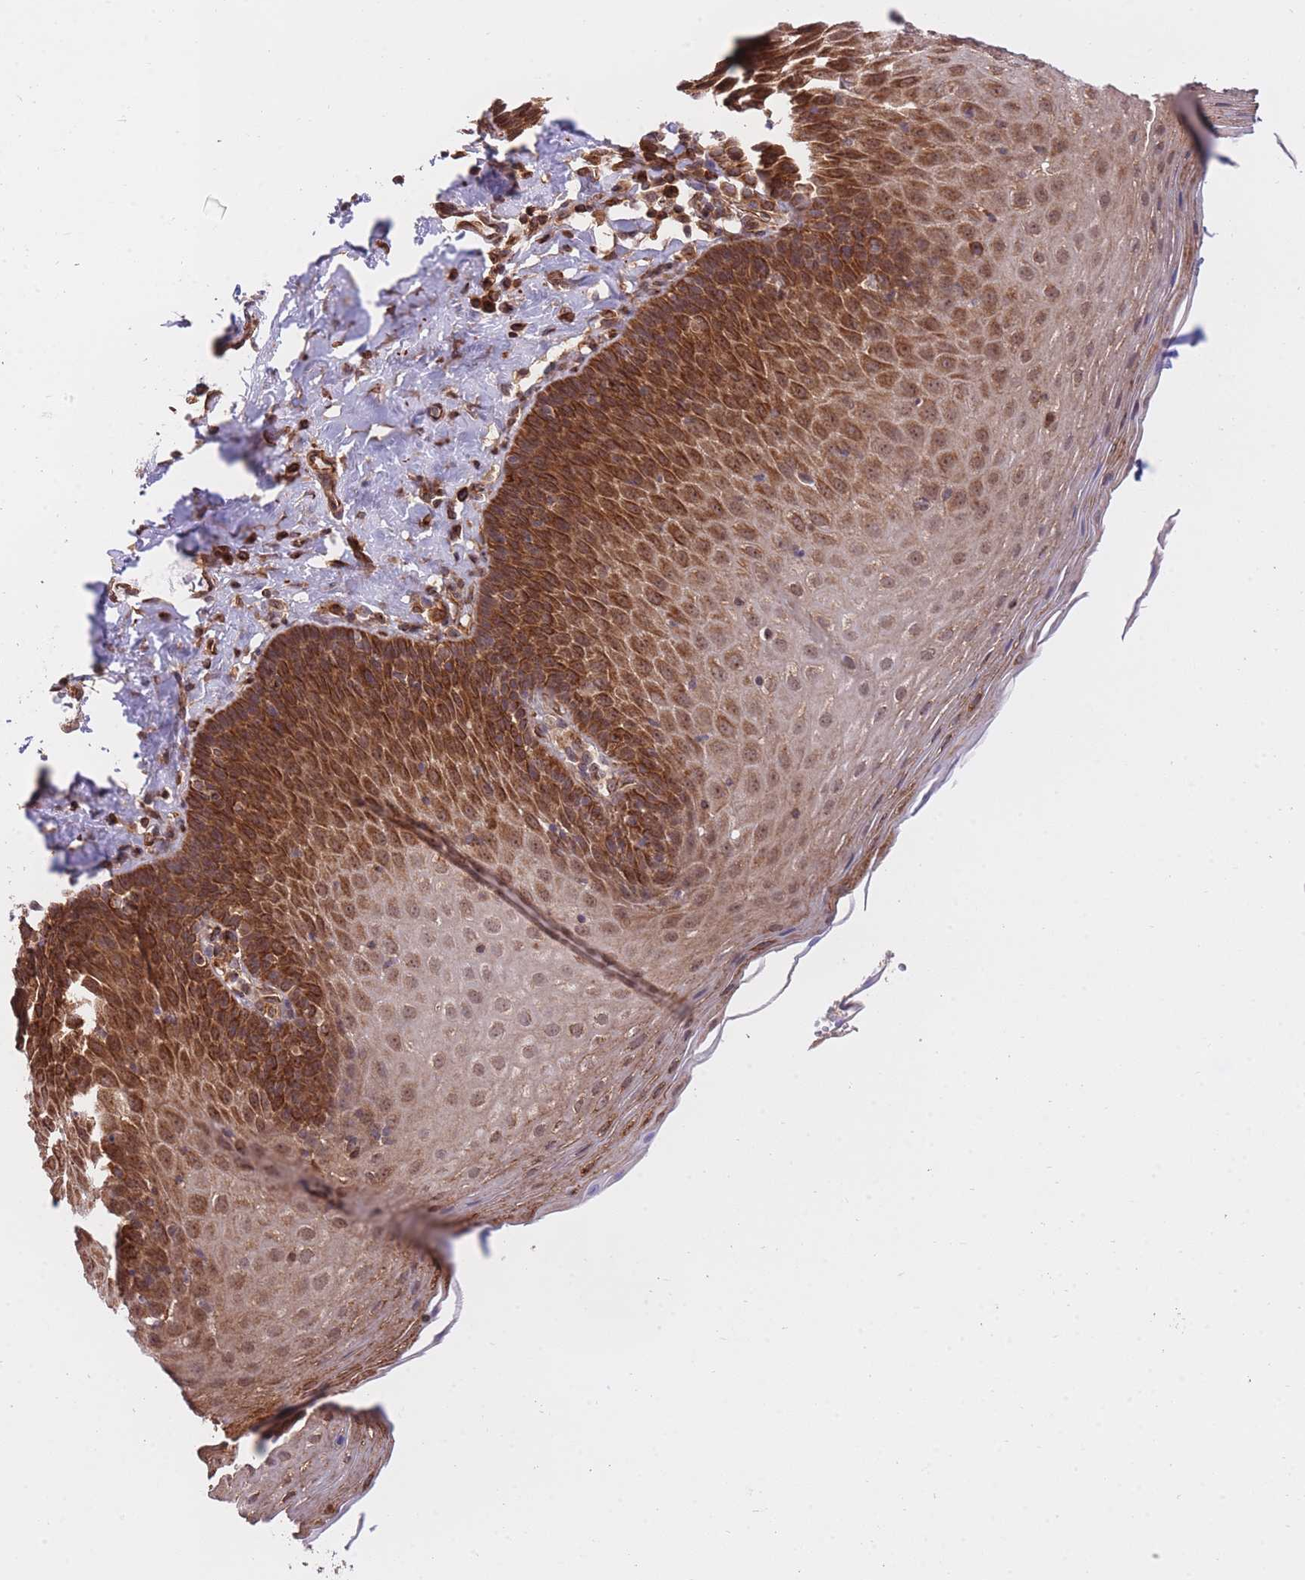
{"staining": {"intensity": "strong", "quantity": ">75%", "location": "cytoplasmic/membranous"}, "tissue": "esophagus", "cell_type": "Squamous epithelial cells", "image_type": "normal", "snomed": [{"axis": "morphology", "description": "Normal tissue, NOS"}, {"axis": "topography", "description": "Esophagus"}], "caption": "A high amount of strong cytoplasmic/membranous staining is seen in approximately >75% of squamous epithelial cells in normal esophagus.", "gene": "EXOSC8", "patient": {"sex": "female", "age": 61}}